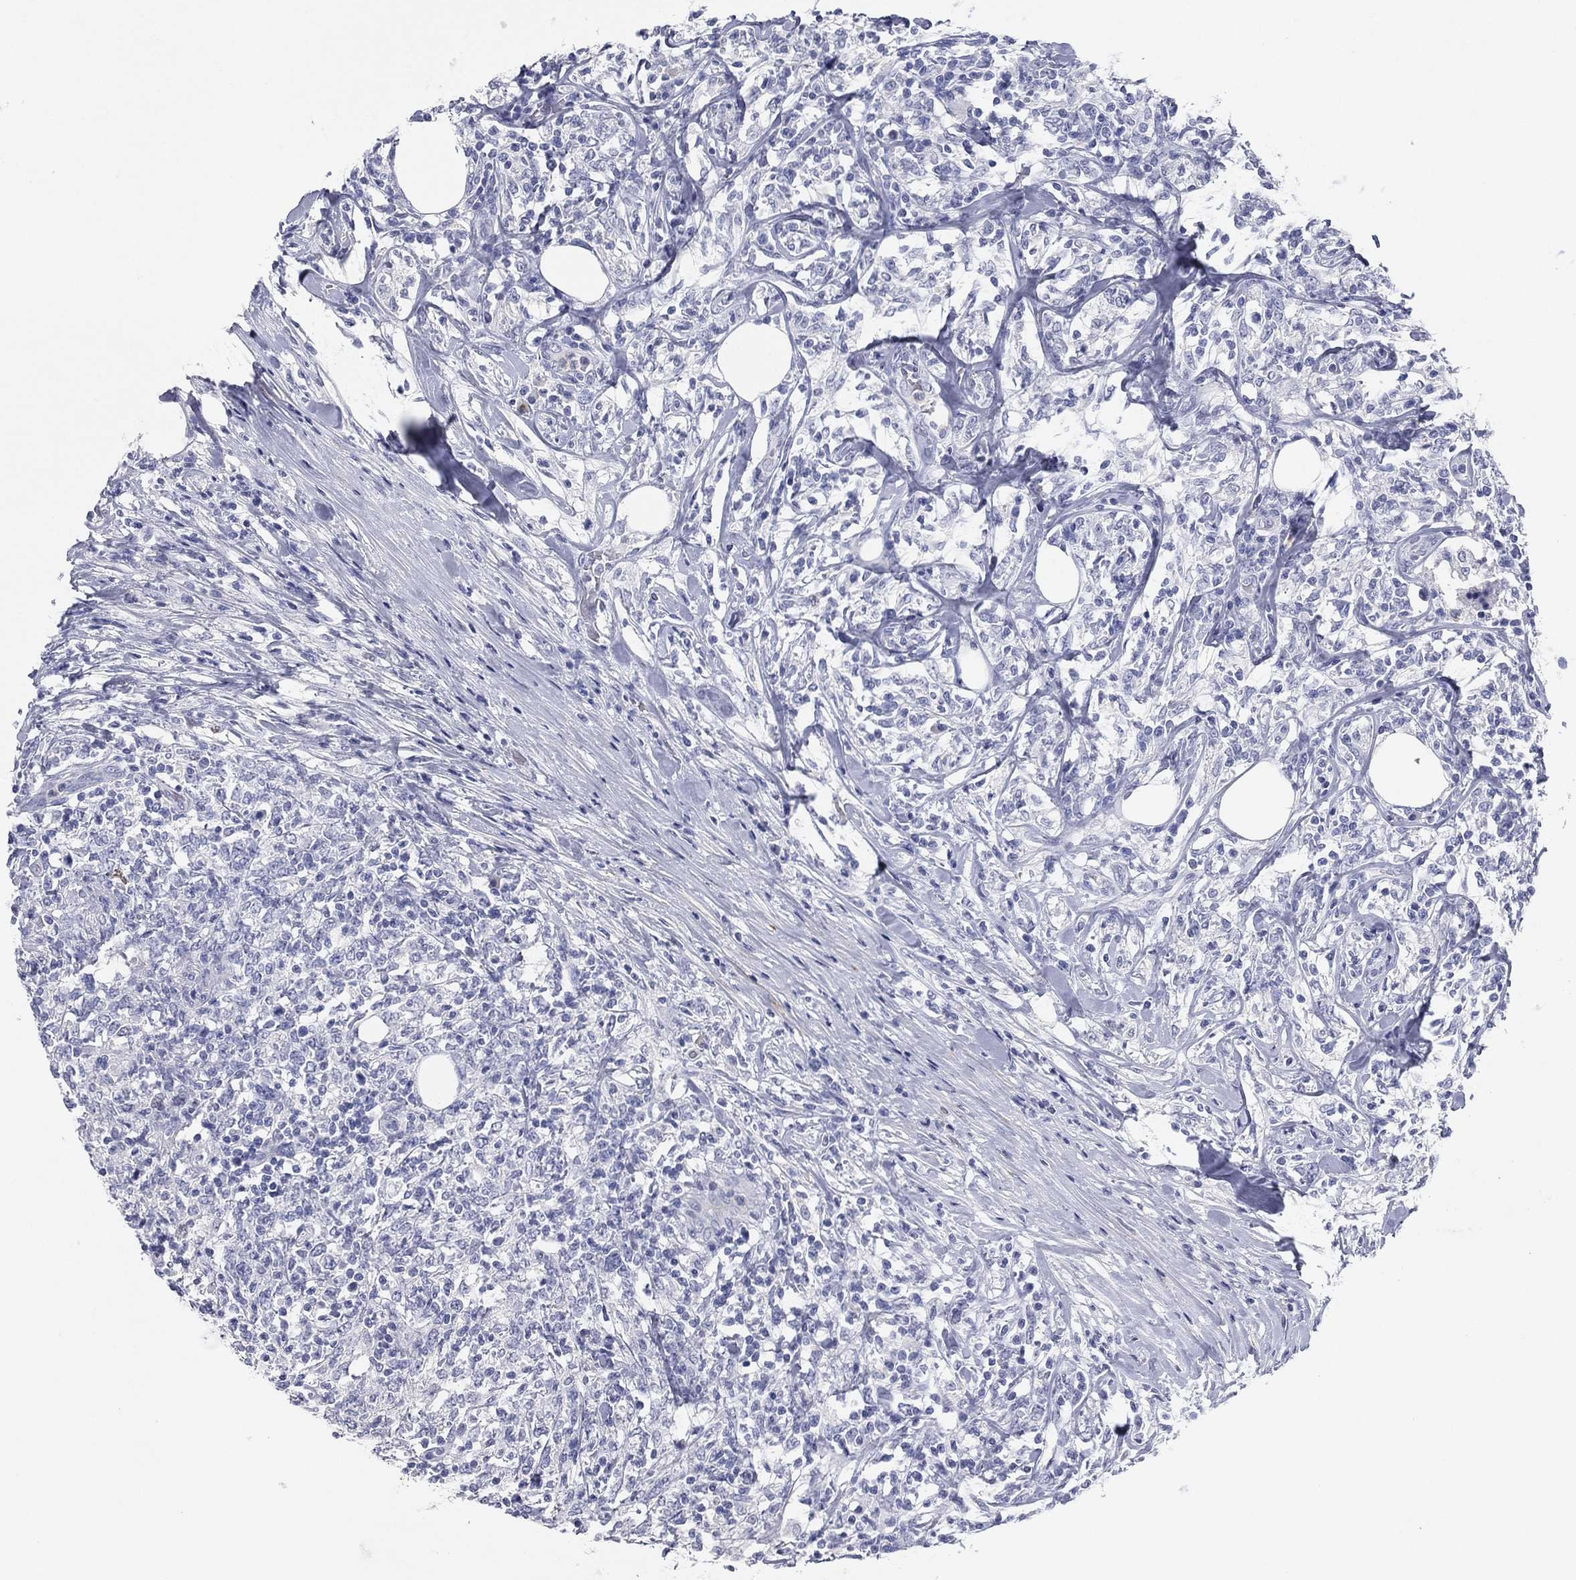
{"staining": {"intensity": "negative", "quantity": "none", "location": "none"}, "tissue": "lymphoma", "cell_type": "Tumor cells", "image_type": "cancer", "snomed": [{"axis": "morphology", "description": "Malignant lymphoma, non-Hodgkin's type, High grade"}, {"axis": "topography", "description": "Lymph node"}], "caption": "Immunohistochemical staining of human high-grade malignant lymphoma, non-Hodgkin's type shows no significant staining in tumor cells.", "gene": "KRT7", "patient": {"sex": "female", "age": 84}}